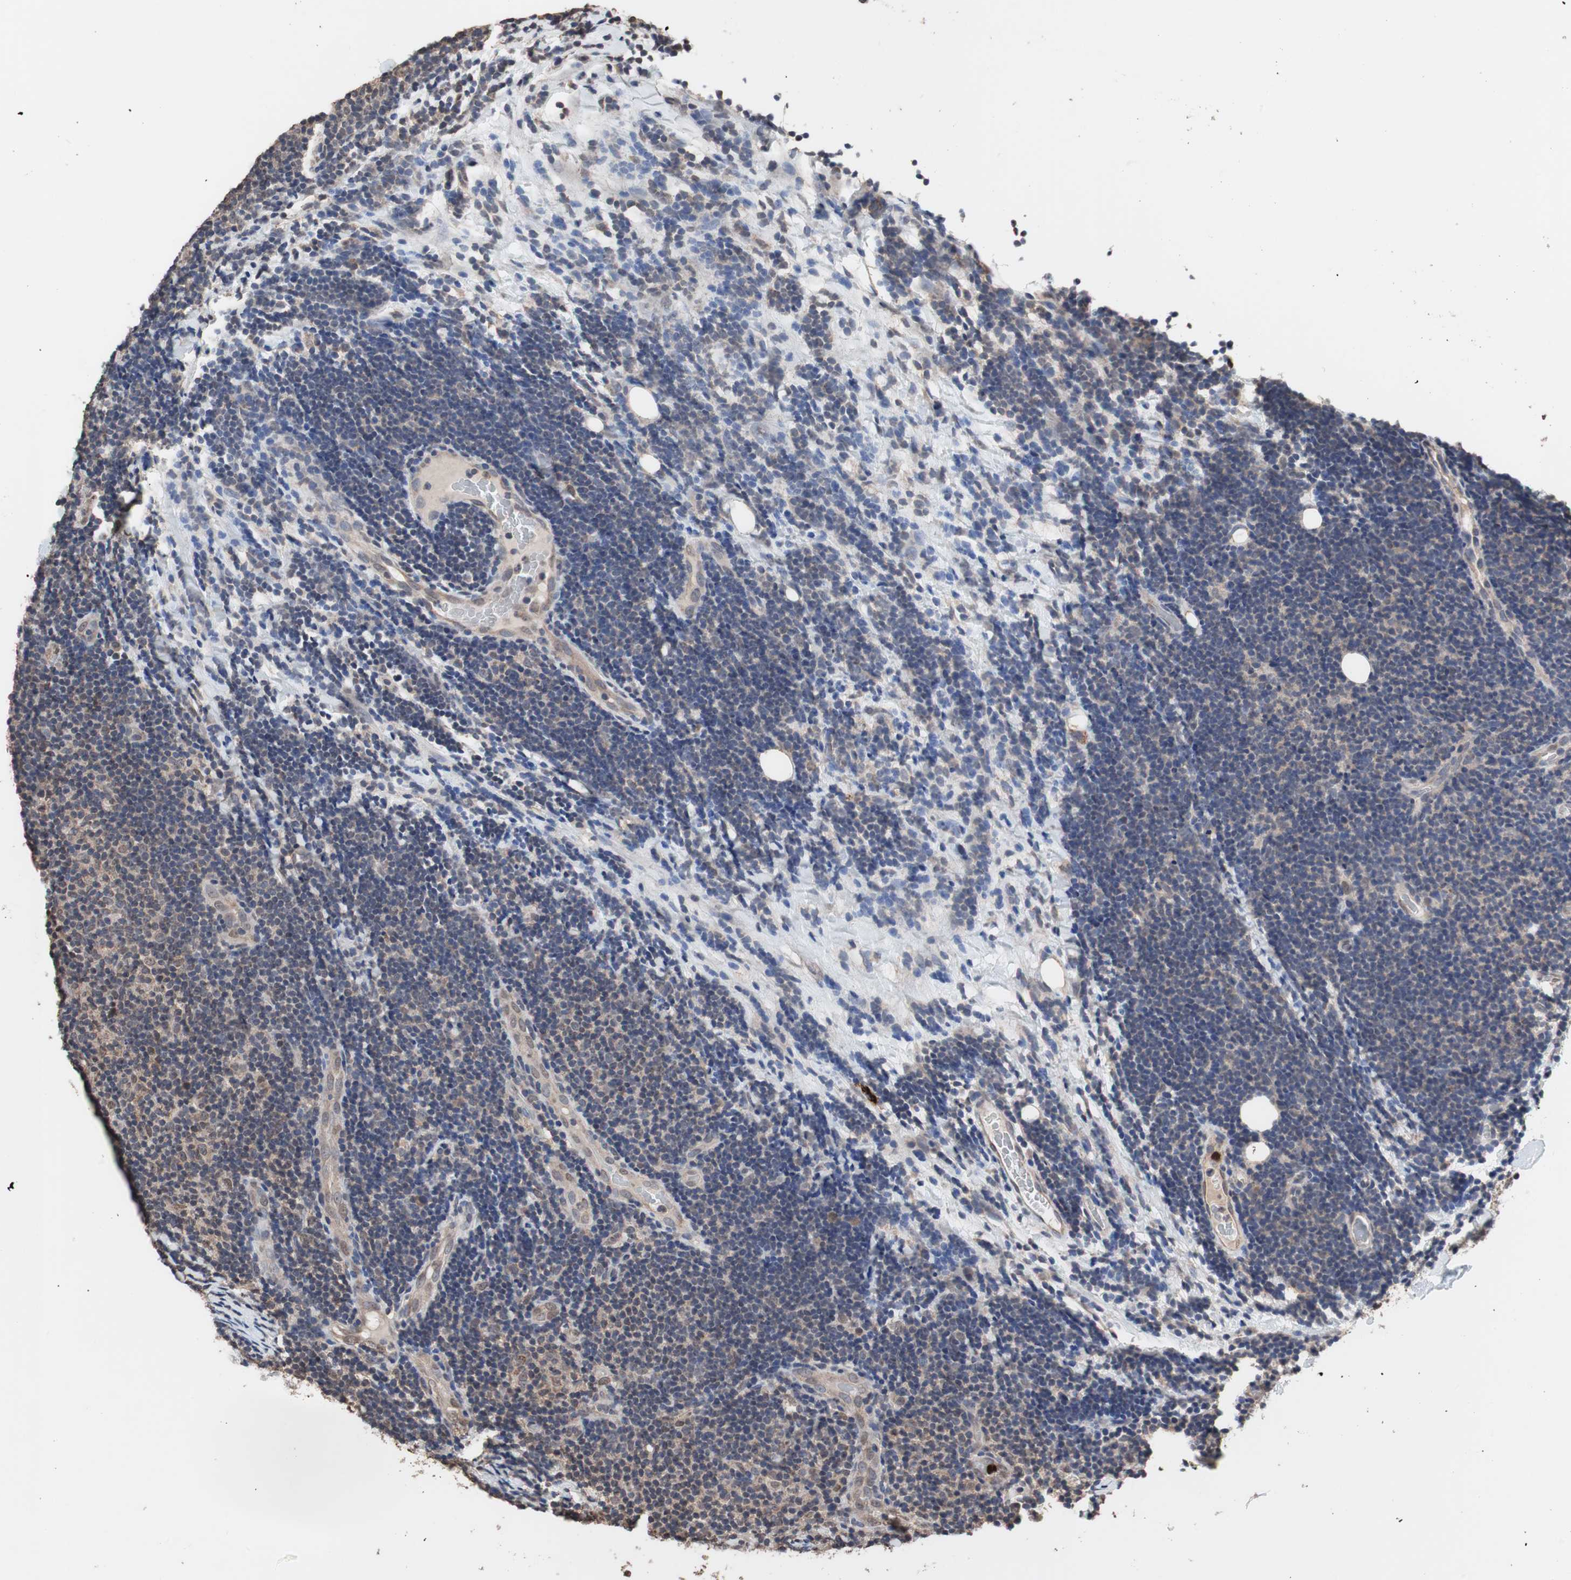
{"staining": {"intensity": "weak", "quantity": "25%-75%", "location": "nuclear"}, "tissue": "lymphoma", "cell_type": "Tumor cells", "image_type": "cancer", "snomed": [{"axis": "morphology", "description": "Malignant lymphoma, non-Hodgkin's type, Low grade"}, {"axis": "topography", "description": "Lymph node"}], "caption": "Malignant lymphoma, non-Hodgkin's type (low-grade) stained with a brown dye displays weak nuclear positive staining in about 25%-75% of tumor cells.", "gene": "MED27", "patient": {"sex": "male", "age": 83}}